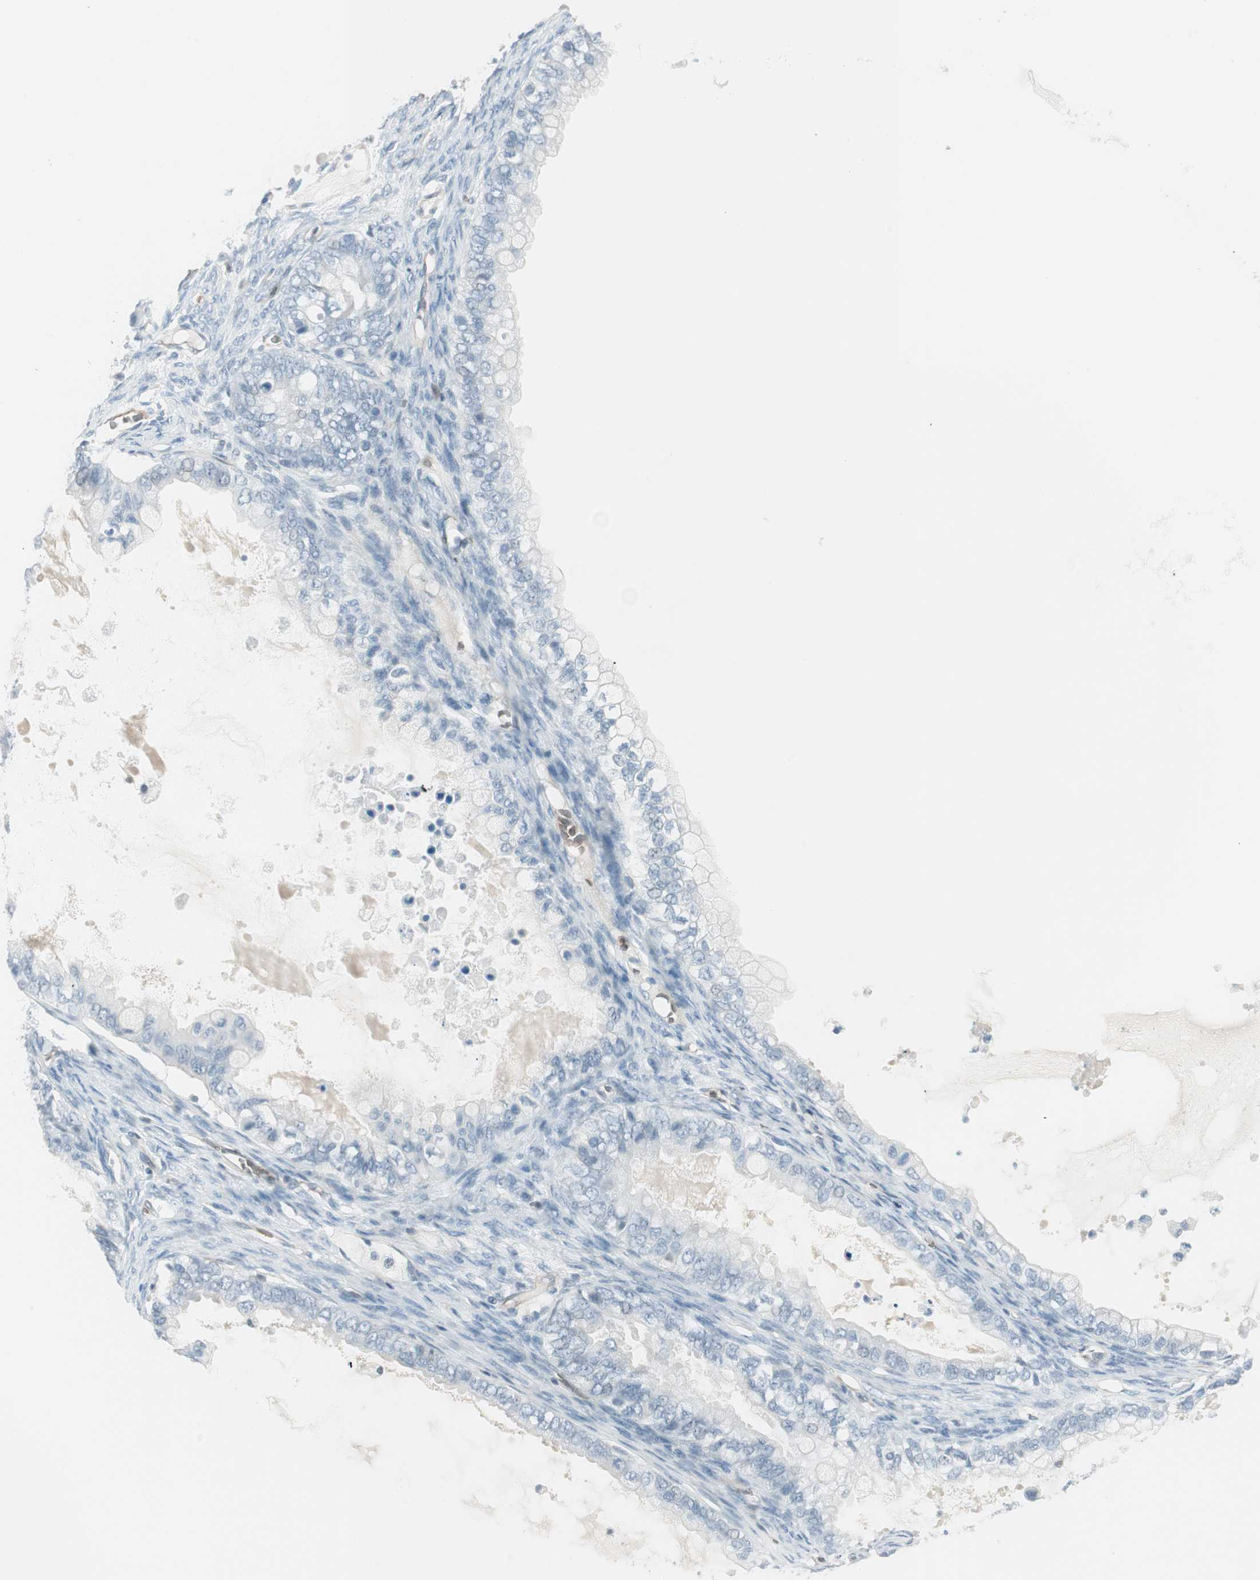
{"staining": {"intensity": "negative", "quantity": "none", "location": "none"}, "tissue": "ovarian cancer", "cell_type": "Tumor cells", "image_type": "cancer", "snomed": [{"axis": "morphology", "description": "Cystadenocarcinoma, mucinous, NOS"}, {"axis": "topography", "description": "Ovary"}], "caption": "Ovarian cancer (mucinous cystadenocarcinoma) was stained to show a protein in brown. There is no significant staining in tumor cells. (Brightfield microscopy of DAB (3,3'-diaminobenzidine) immunohistochemistry (IHC) at high magnification).", "gene": "MAP4K1", "patient": {"sex": "female", "age": 80}}